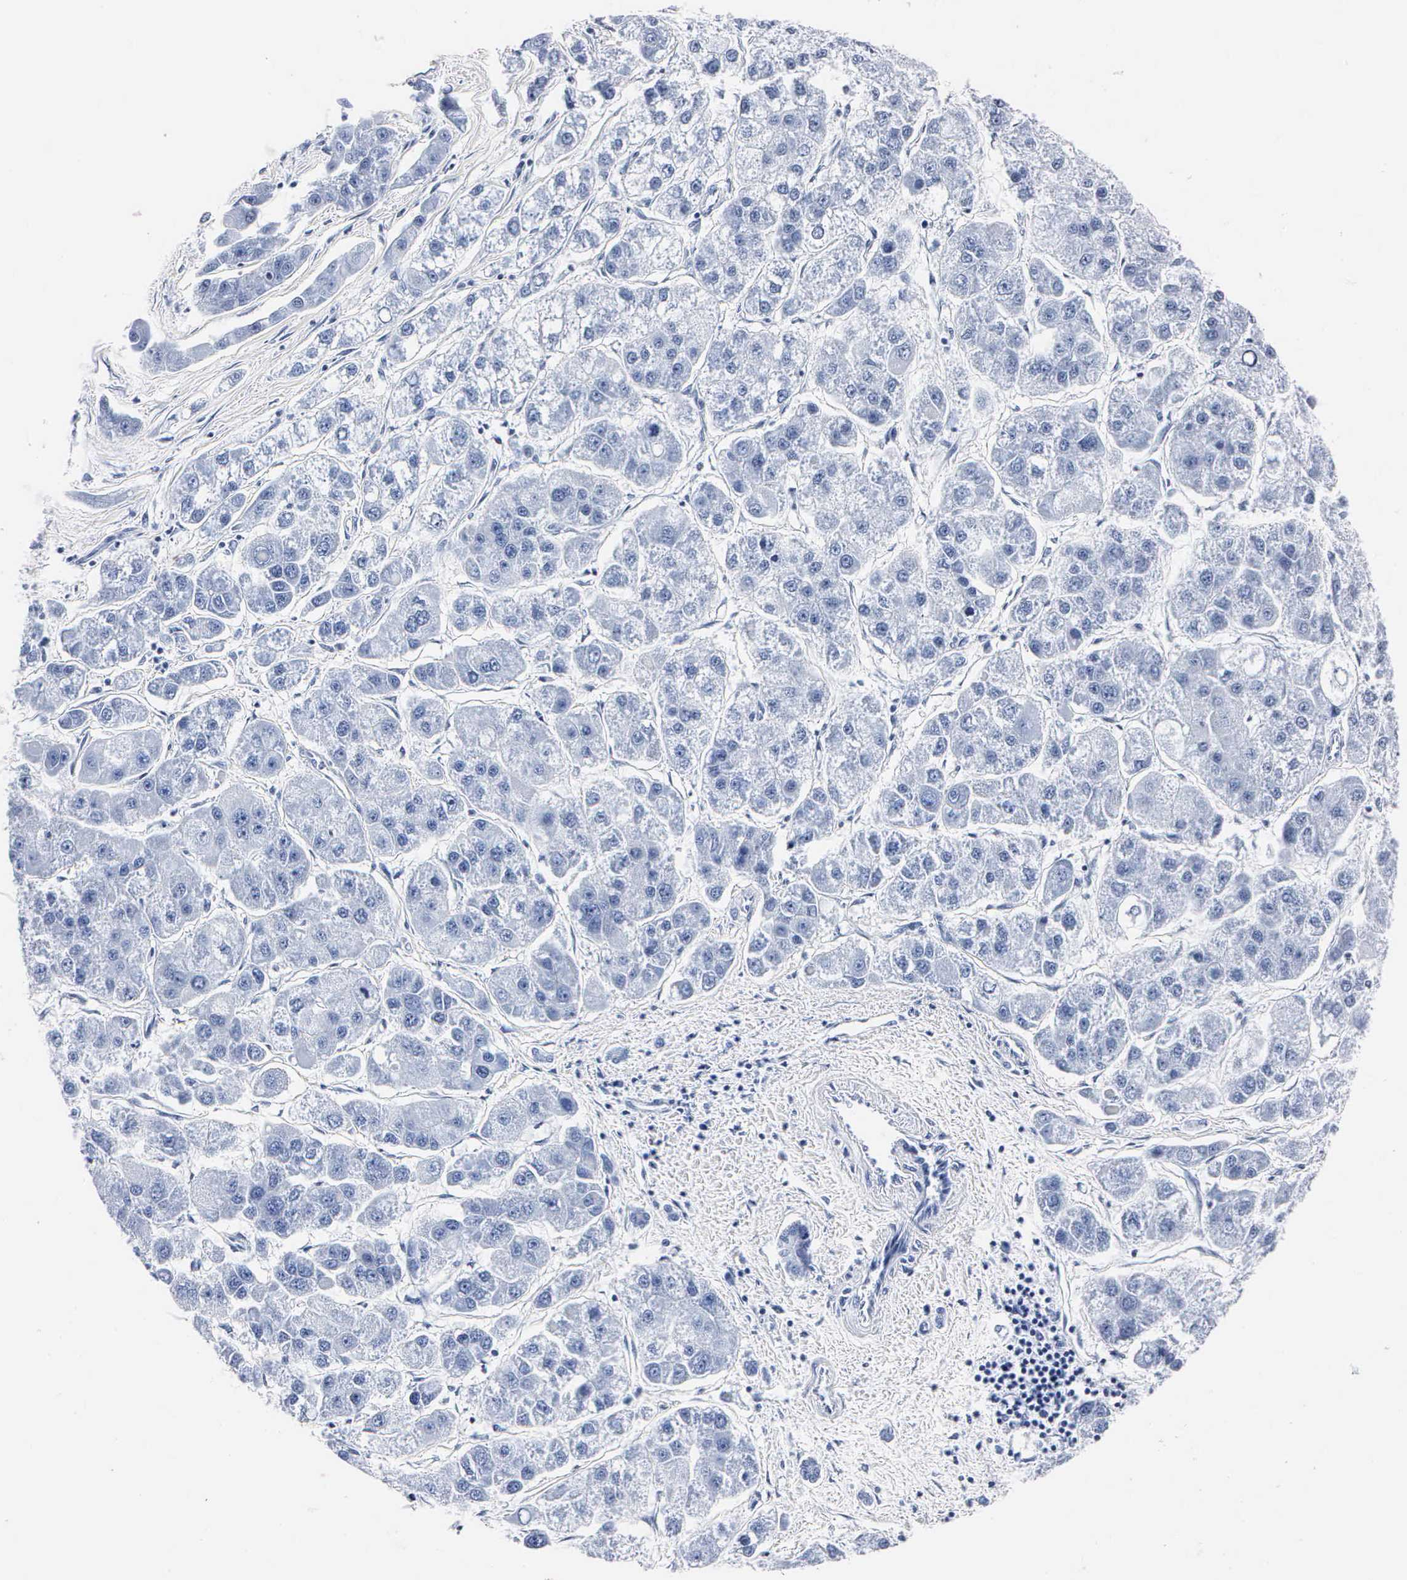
{"staining": {"intensity": "negative", "quantity": "none", "location": "none"}, "tissue": "liver cancer", "cell_type": "Tumor cells", "image_type": "cancer", "snomed": [{"axis": "morphology", "description": "Carcinoma, Hepatocellular, NOS"}, {"axis": "topography", "description": "Liver"}], "caption": "Tumor cells are negative for brown protein staining in liver cancer. (DAB immunohistochemistry (IHC) with hematoxylin counter stain).", "gene": "MB", "patient": {"sex": "female", "age": 85}}